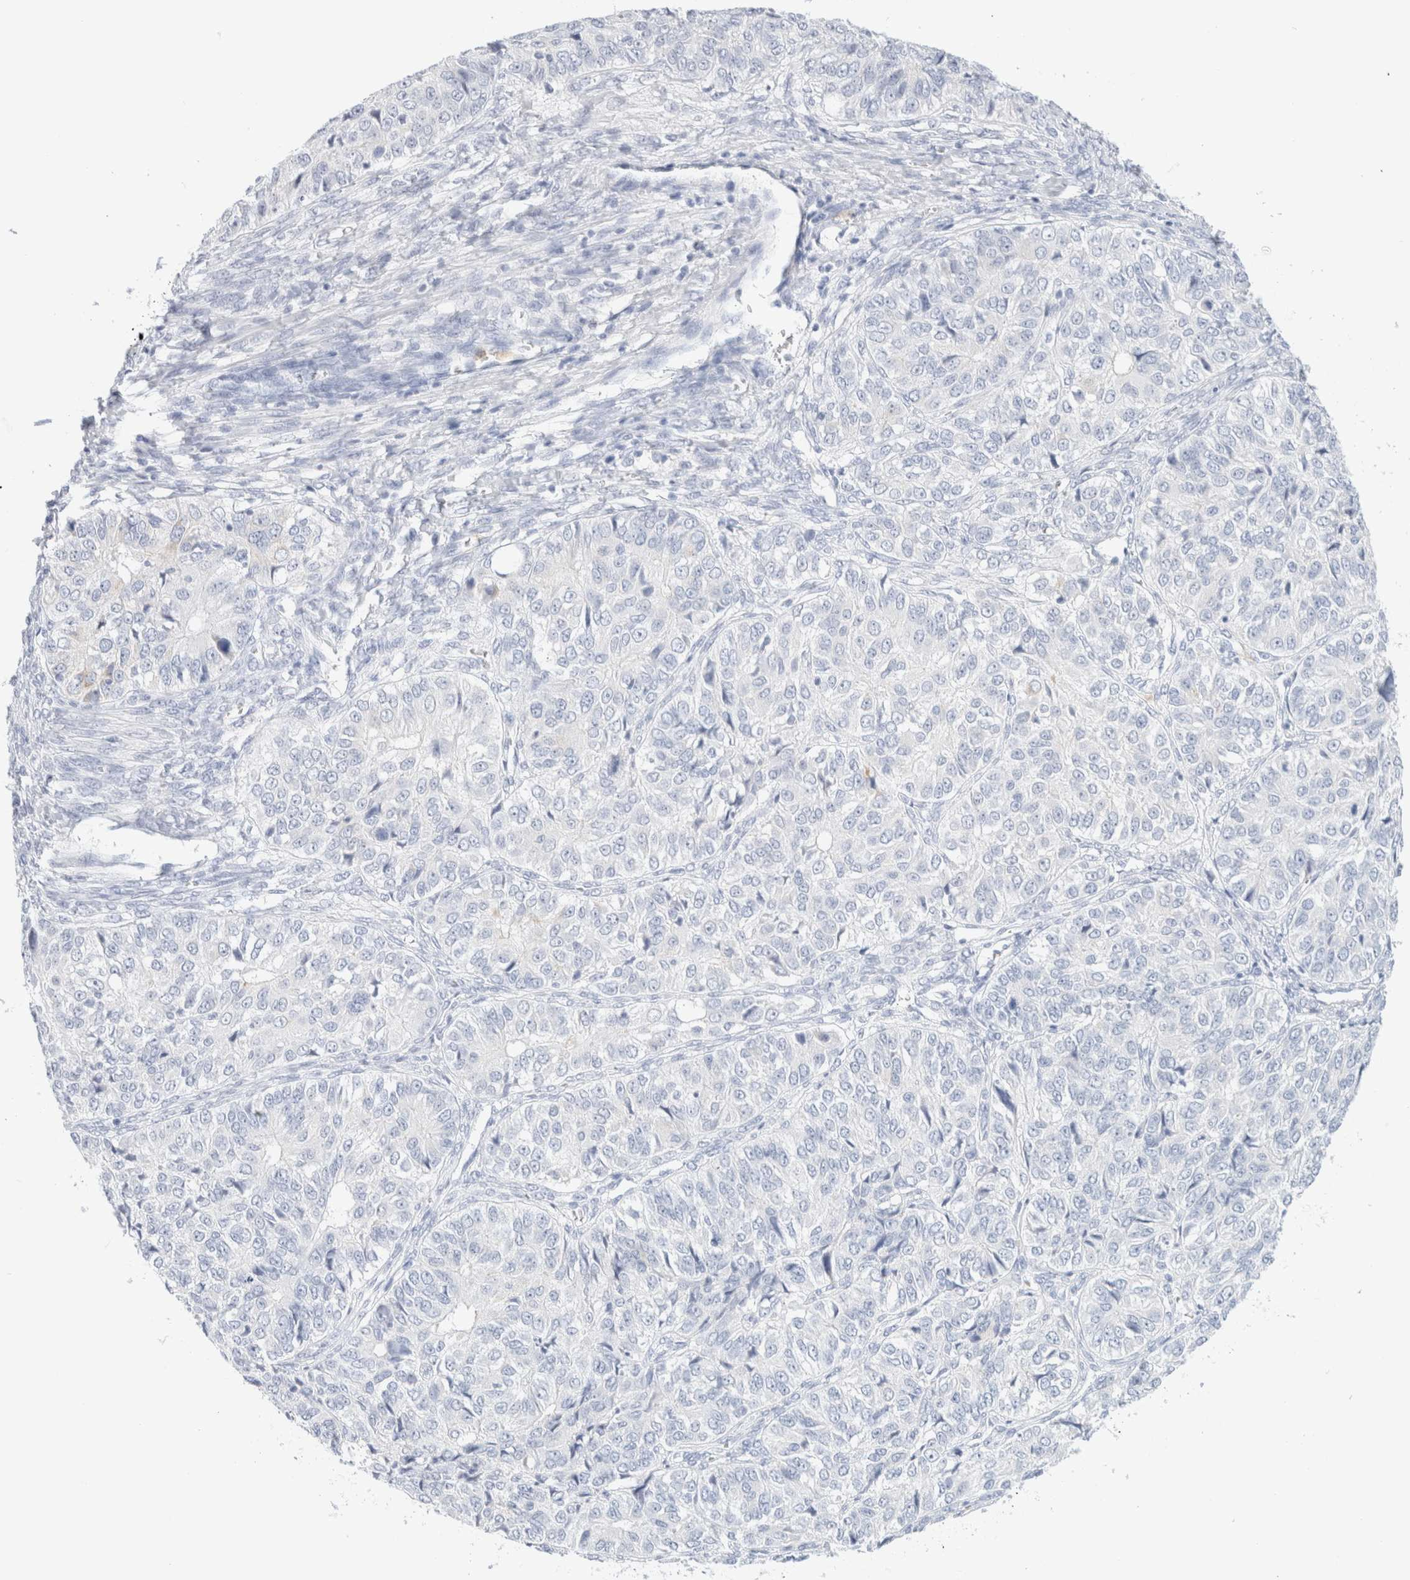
{"staining": {"intensity": "negative", "quantity": "none", "location": "none"}, "tissue": "ovarian cancer", "cell_type": "Tumor cells", "image_type": "cancer", "snomed": [{"axis": "morphology", "description": "Carcinoma, endometroid"}, {"axis": "topography", "description": "Ovary"}], "caption": "Immunohistochemical staining of ovarian cancer demonstrates no significant expression in tumor cells.", "gene": "ARG1", "patient": {"sex": "female", "age": 51}}